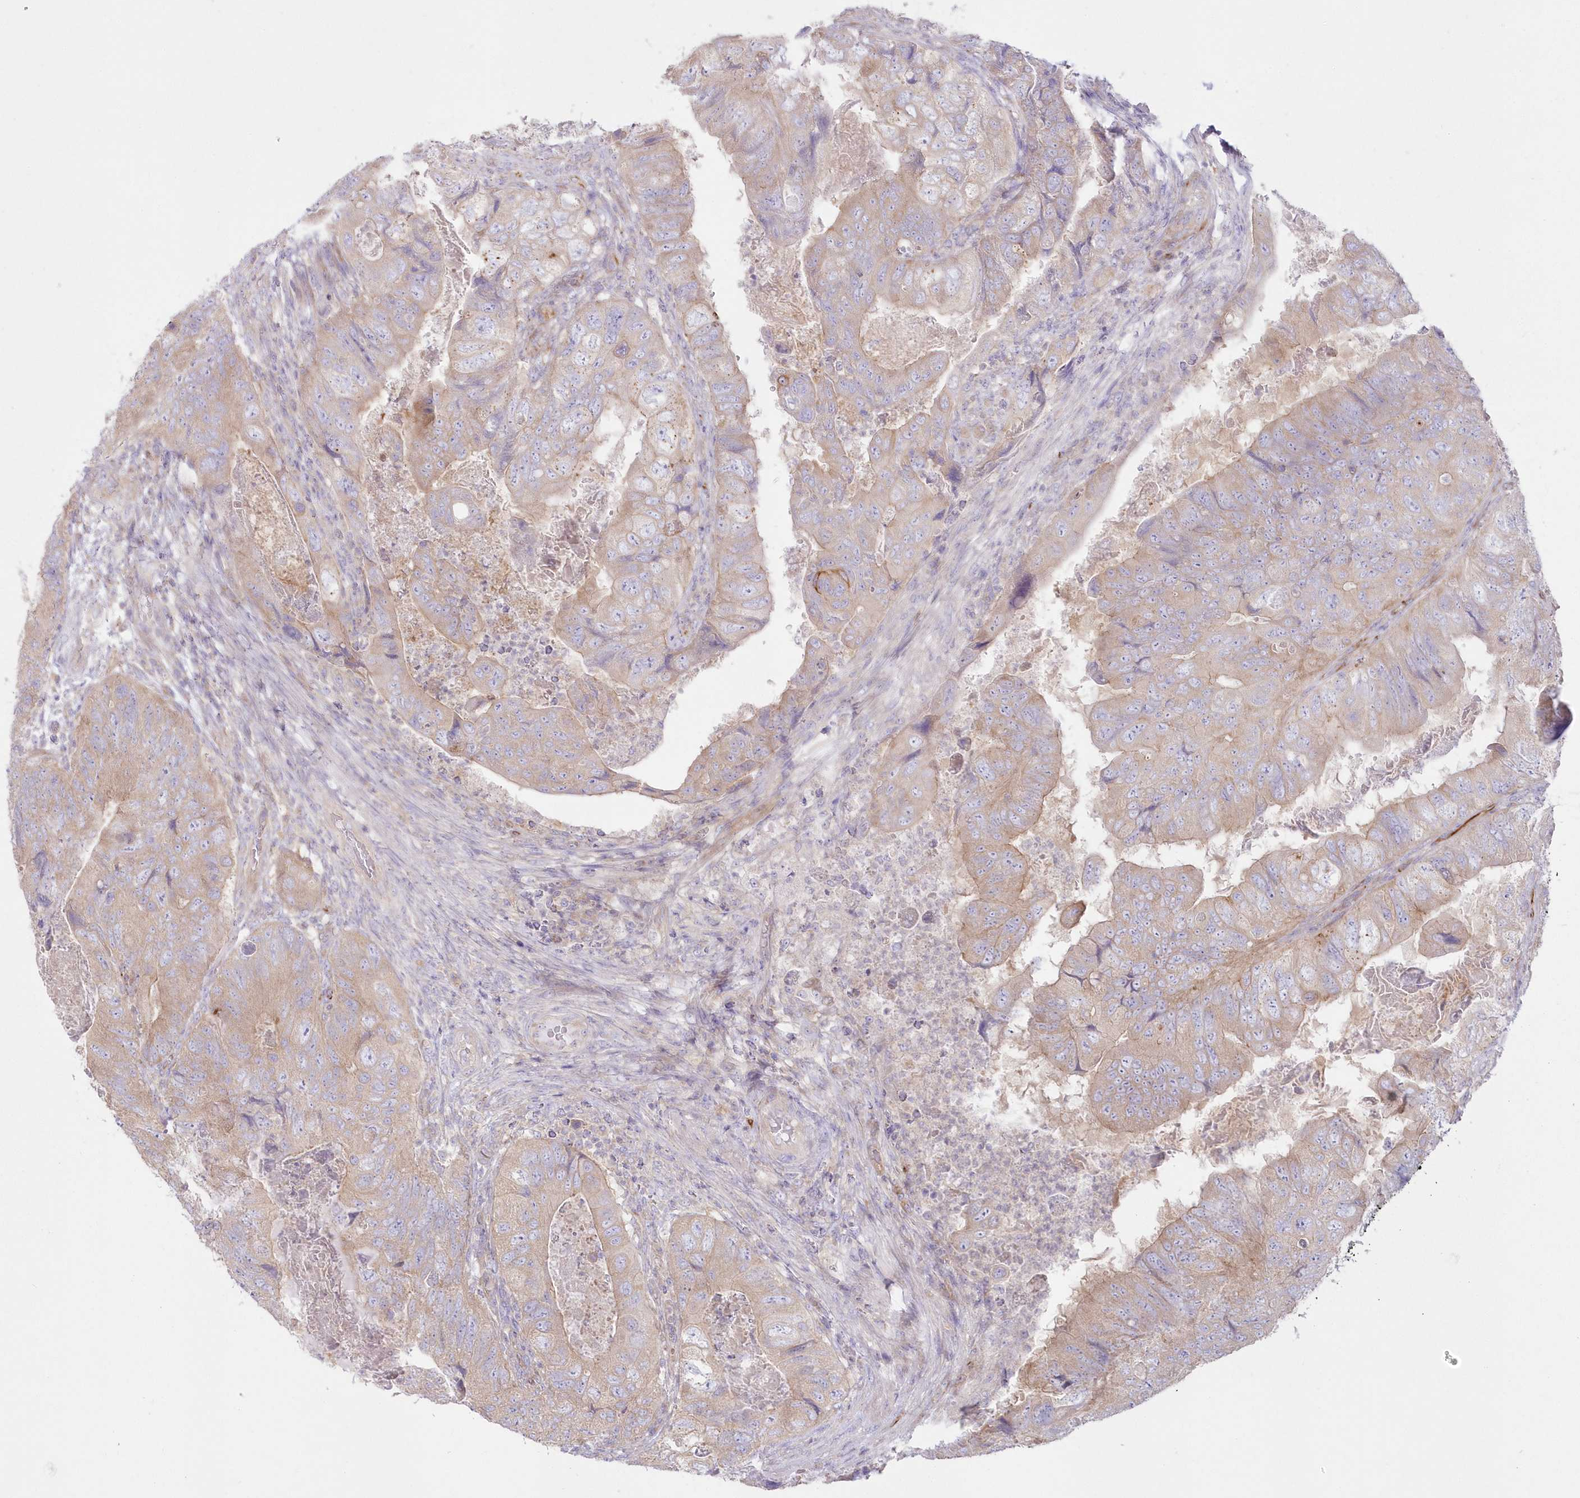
{"staining": {"intensity": "moderate", "quantity": ">75%", "location": "cytoplasmic/membranous"}, "tissue": "colorectal cancer", "cell_type": "Tumor cells", "image_type": "cancer", "snomed": [{"axis": "morphology", "description": "Adenocarcinoma, NOS"}, {"axis": "topography", "description": "Rectum"}], "caption": "Immunohistochemical staining of human adenocarcinoma (colorectal) displays moderate cytoplasmic/membranous protein staining in about >75% of tumor cells.", "gene": "ZNF843", "patient": {"sex": "male", "age": 63}}